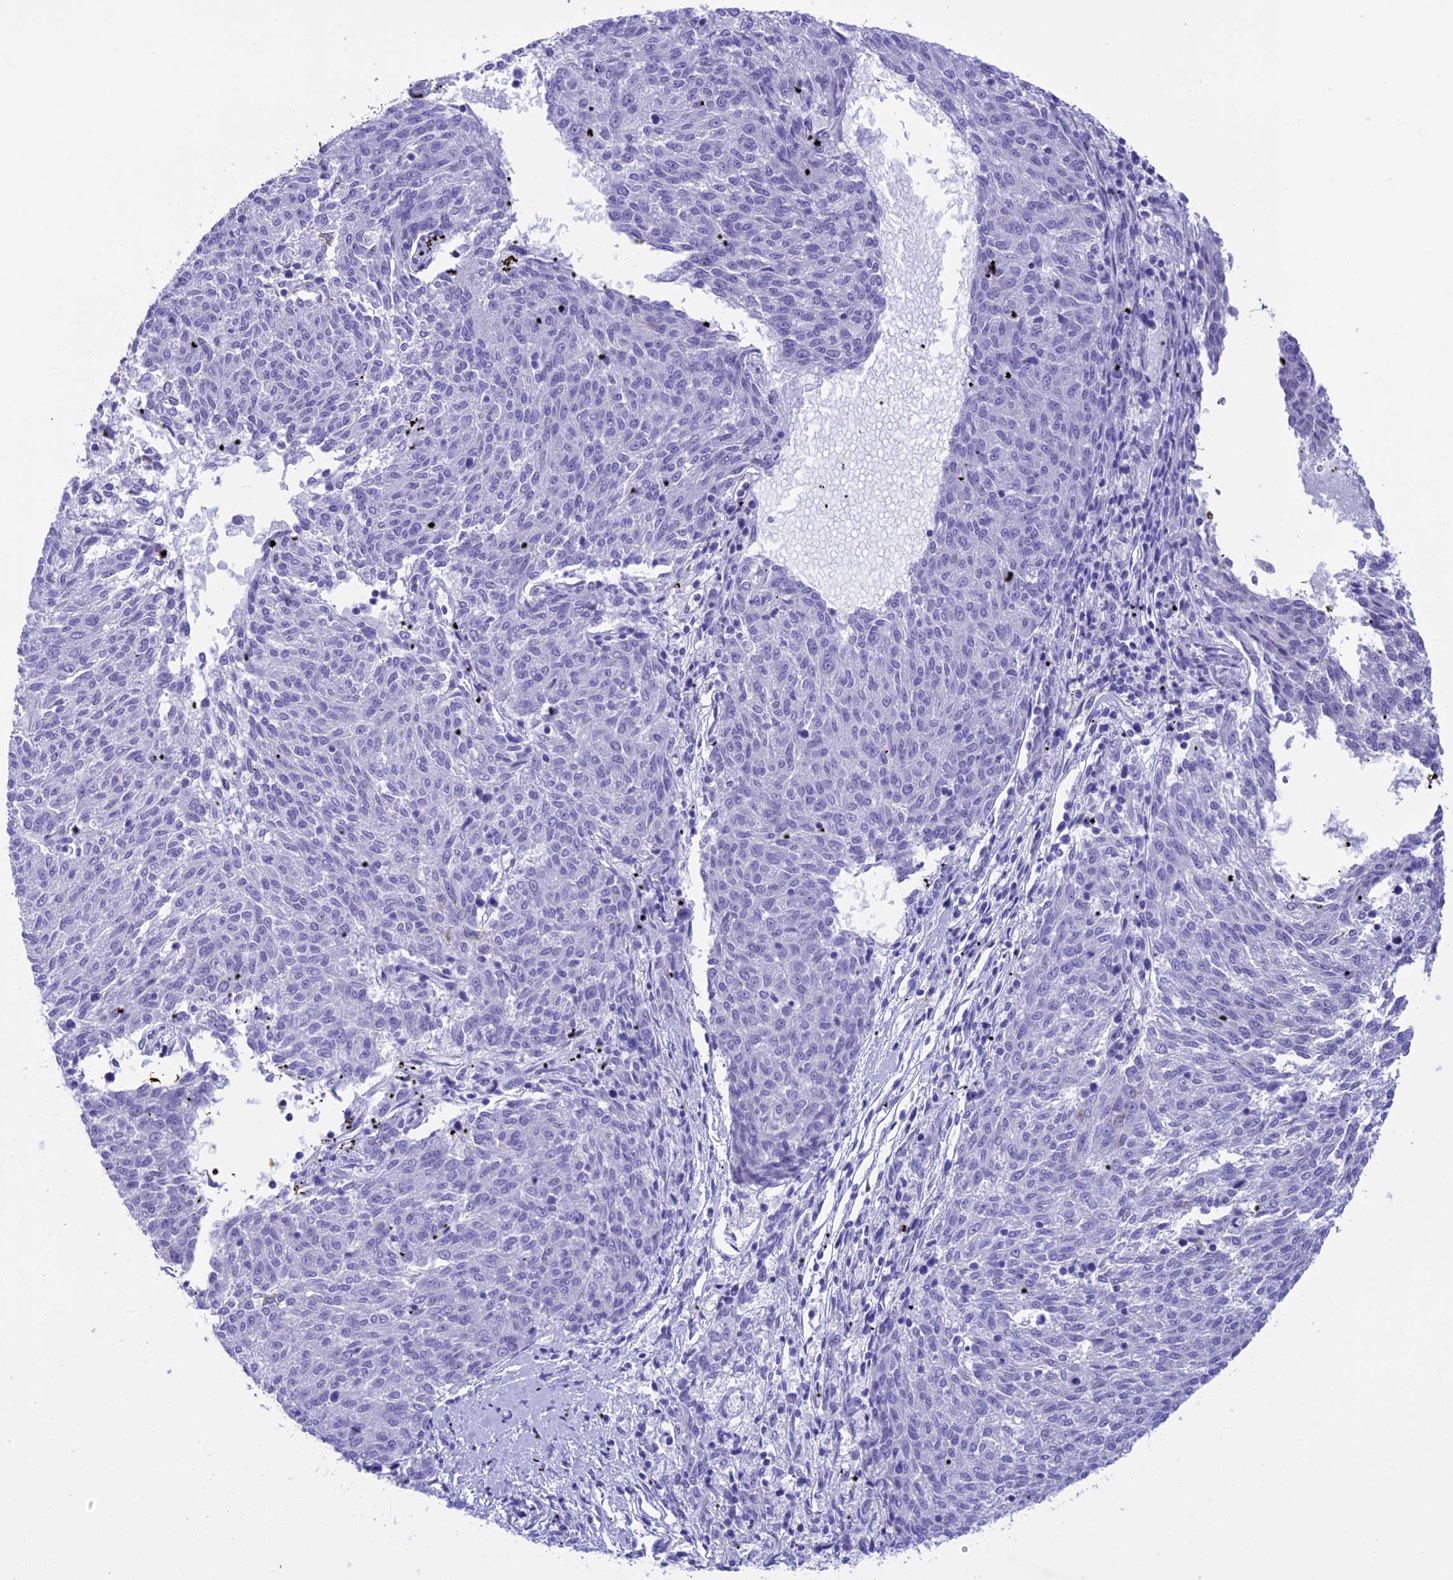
{"staining": {"intensity": "negative", "quantity": "none", "location": "none"}, "tissue": "melanoma", "cell_type": "Tumor cells", "image_type": "cancer", "snomed": [{"axis": "morphology", "description": "Malignant melanoma, NOS"}, {"axis": "topography", "description": "Skin"}], "caption": "The photomicrograph demonstrates no significant staining in tumor cells of malignant melanoma. (DAB (3,3'-diaminobenzidine) immunohistochemistry visualized using brightfield microscopy, high magnification).", "gene": "SPIRE2", "patient": {"sex": "female", "age": 72}}